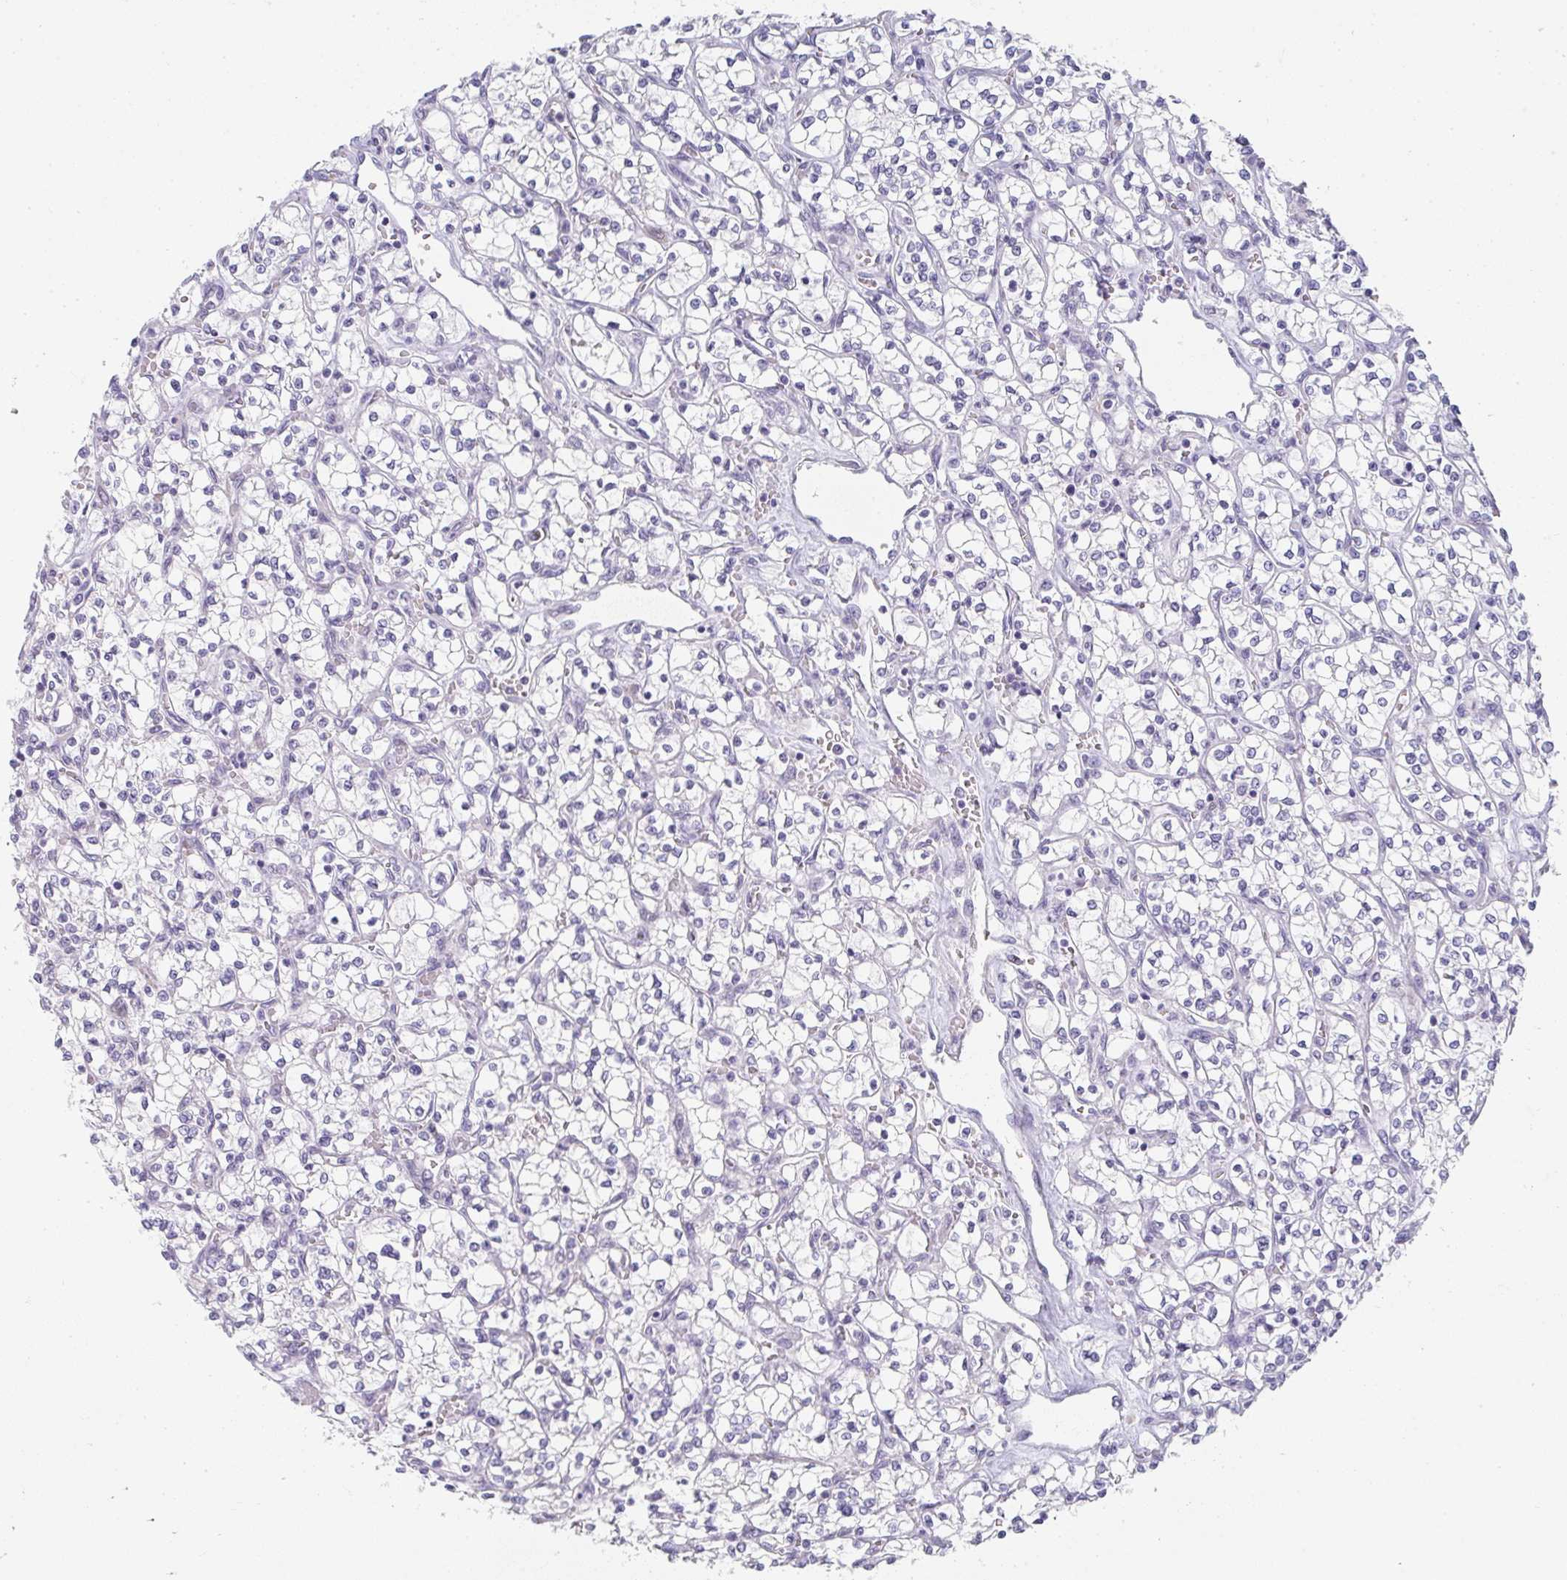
{"staining": {"intensity": "negative", "quantity": "none", "location": "none"}, "tissue": "renal cancer", "cell_type": "Tumor cells", "image_type": "cancer", "snomed": [{"axis": "morphology", "description": "Adenocarcinoma, NOS"}, {"axis": "topography", "description": "Kidney"}], "caption": "The immunohistochemistry histopathology image has no significant expression in tumor cells of adenocarcinoma (renal) tissue. Nuclei are stained in blue.", "gene": "NEU2", "patient": {"sex": "female", "age": 64}}